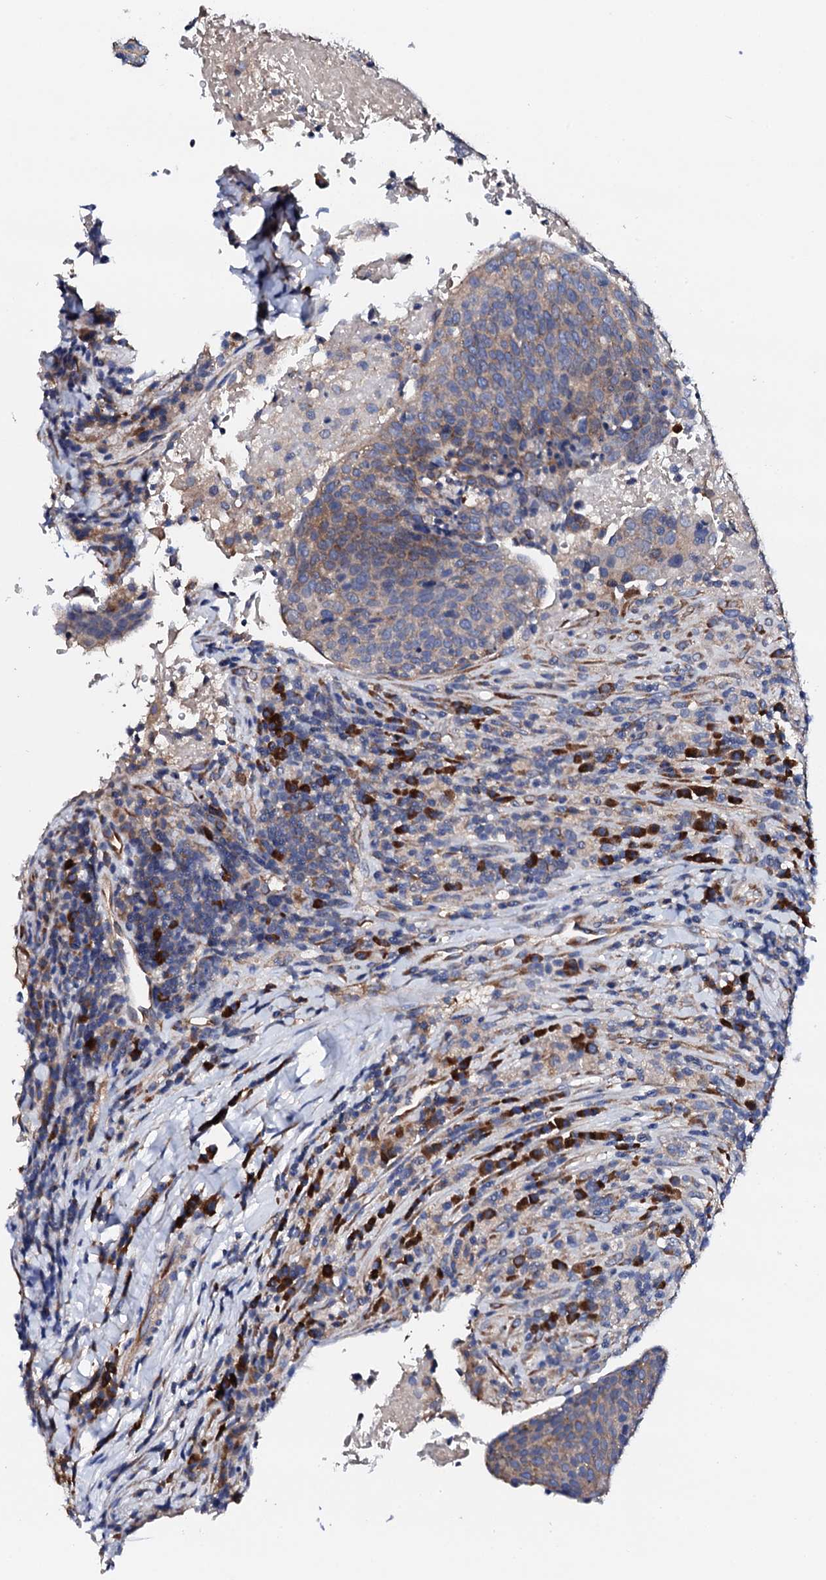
{"staining": {"intensity": "weak", "quantity": "<25%", "location": "cytoplasmic/membranous"}, "tissue": "head and neck cancer", "cell_type": "Tumor cells", "image_type": "cancer", "snomed": [{"axis": "morphology", "description": "Squamous cell carcinoma, NOS"}, {"axis": "morphology", "description": "Squamous cell carcinoma, metastatic, NOS"}, {"axis": "topography", "description": "Lymph node"}, {"axis": "topography", "description": "Head-Neck"}], "caption": "High power microscopy photomicrograph of an IHC photomicrograph of head and neck cancer, revealing no significant expression in tumor cells.", "gene": "NUP58", "patient": {"sex": "male", "age": 62}}